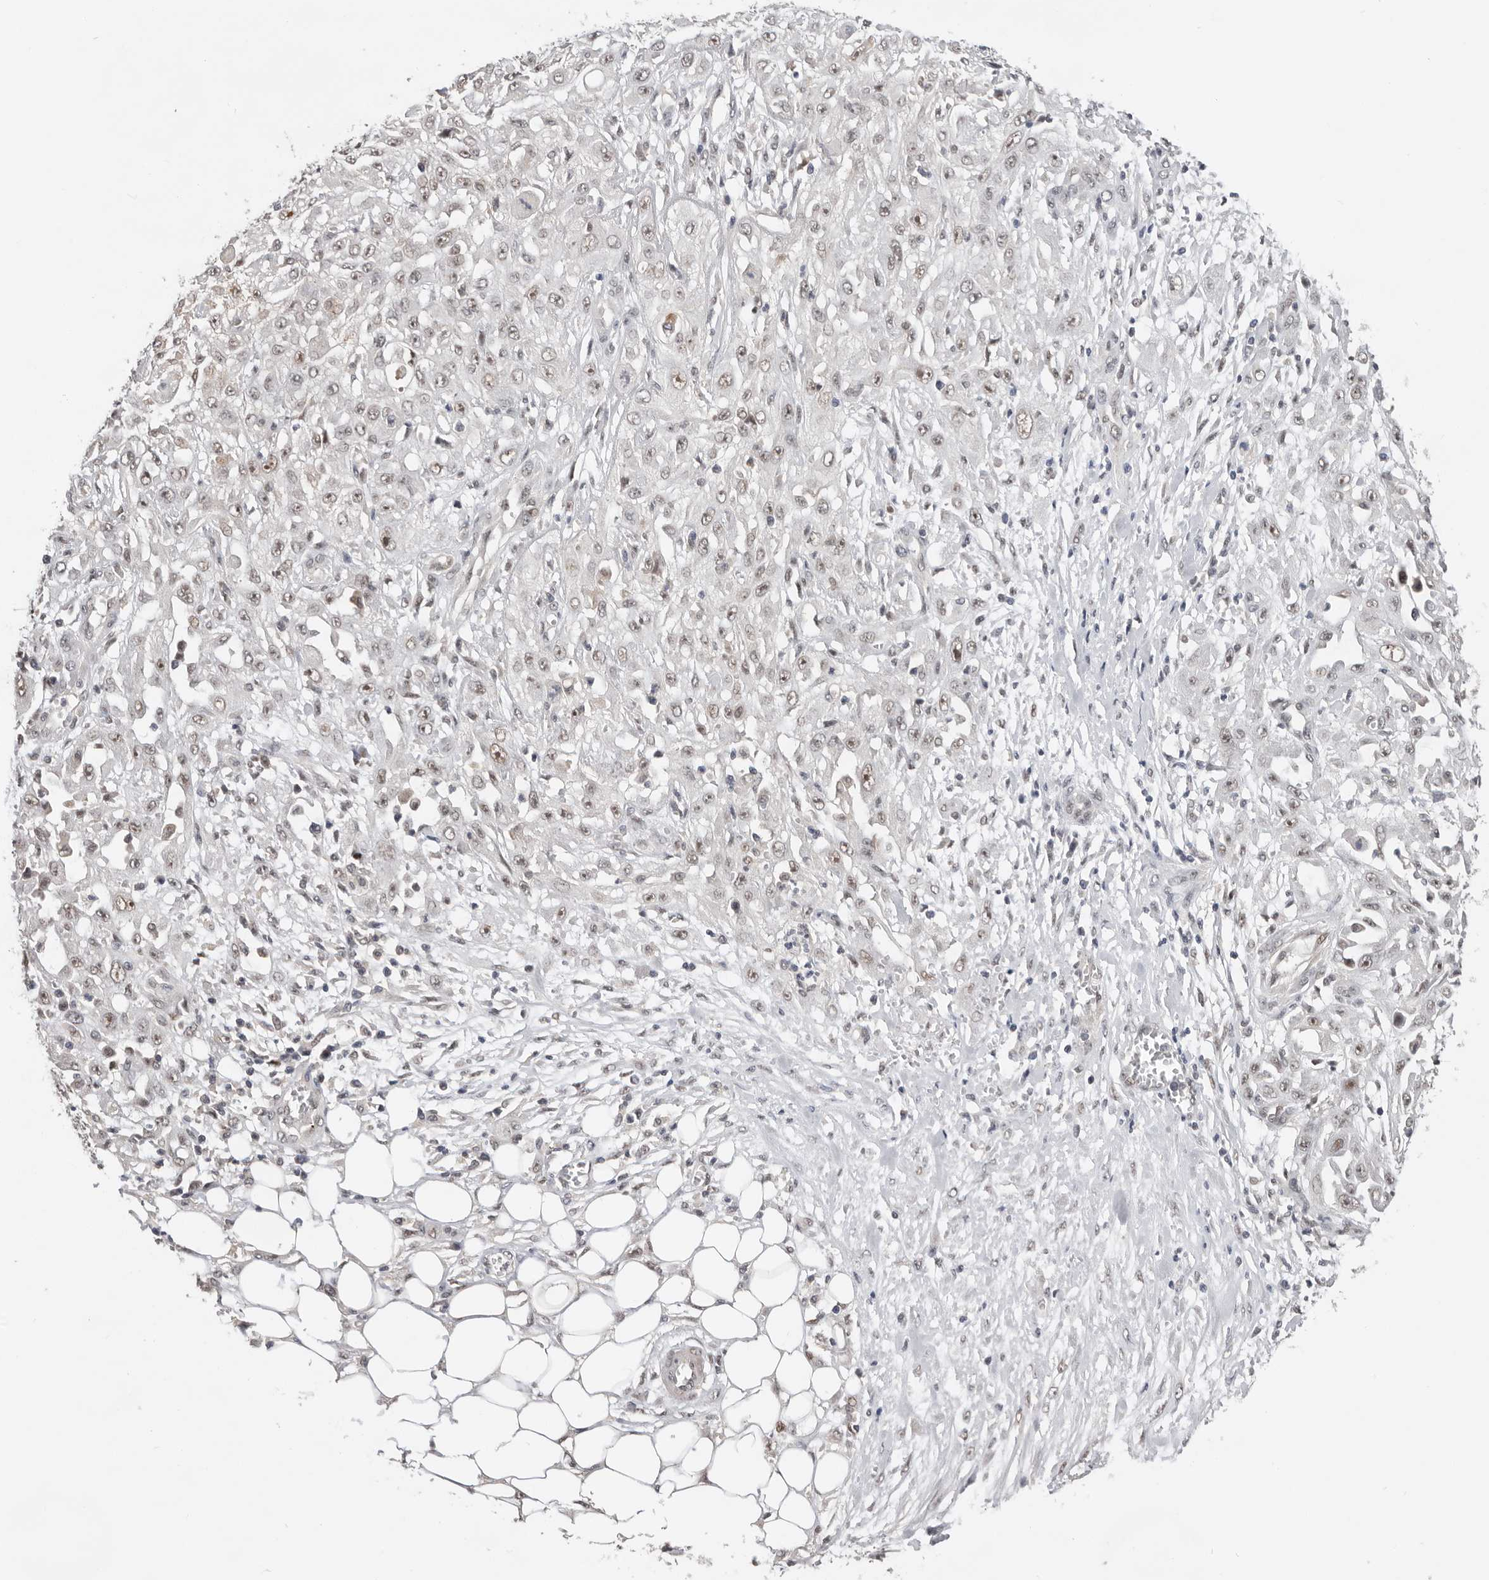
{"staining": {"intensity": "moderate", "quantity": "25%-75%", "location": "nuclear"}, "tissue": "skin cancer", "cell_type": "Tumor cells", "image_type": "cancer", "snomed": [{"axis": "morphology", "description": "Squamous cell carcinoma, NOS"}, {"axis": "morphology", "description": "Squamous cell carcinoma, metastatic, NOS"}, {"axis": "topography", "description": "Skin"}, {"axis": "topography", "description": "Lymph node"}], "caption": "Immunohistochemical staining of skin cancer exhibits moderate nuclear protein positivity in about 25%-75% of tumor cells.", "gene": "BRCA2", "patient": {"sex": "male", "age": 75}}